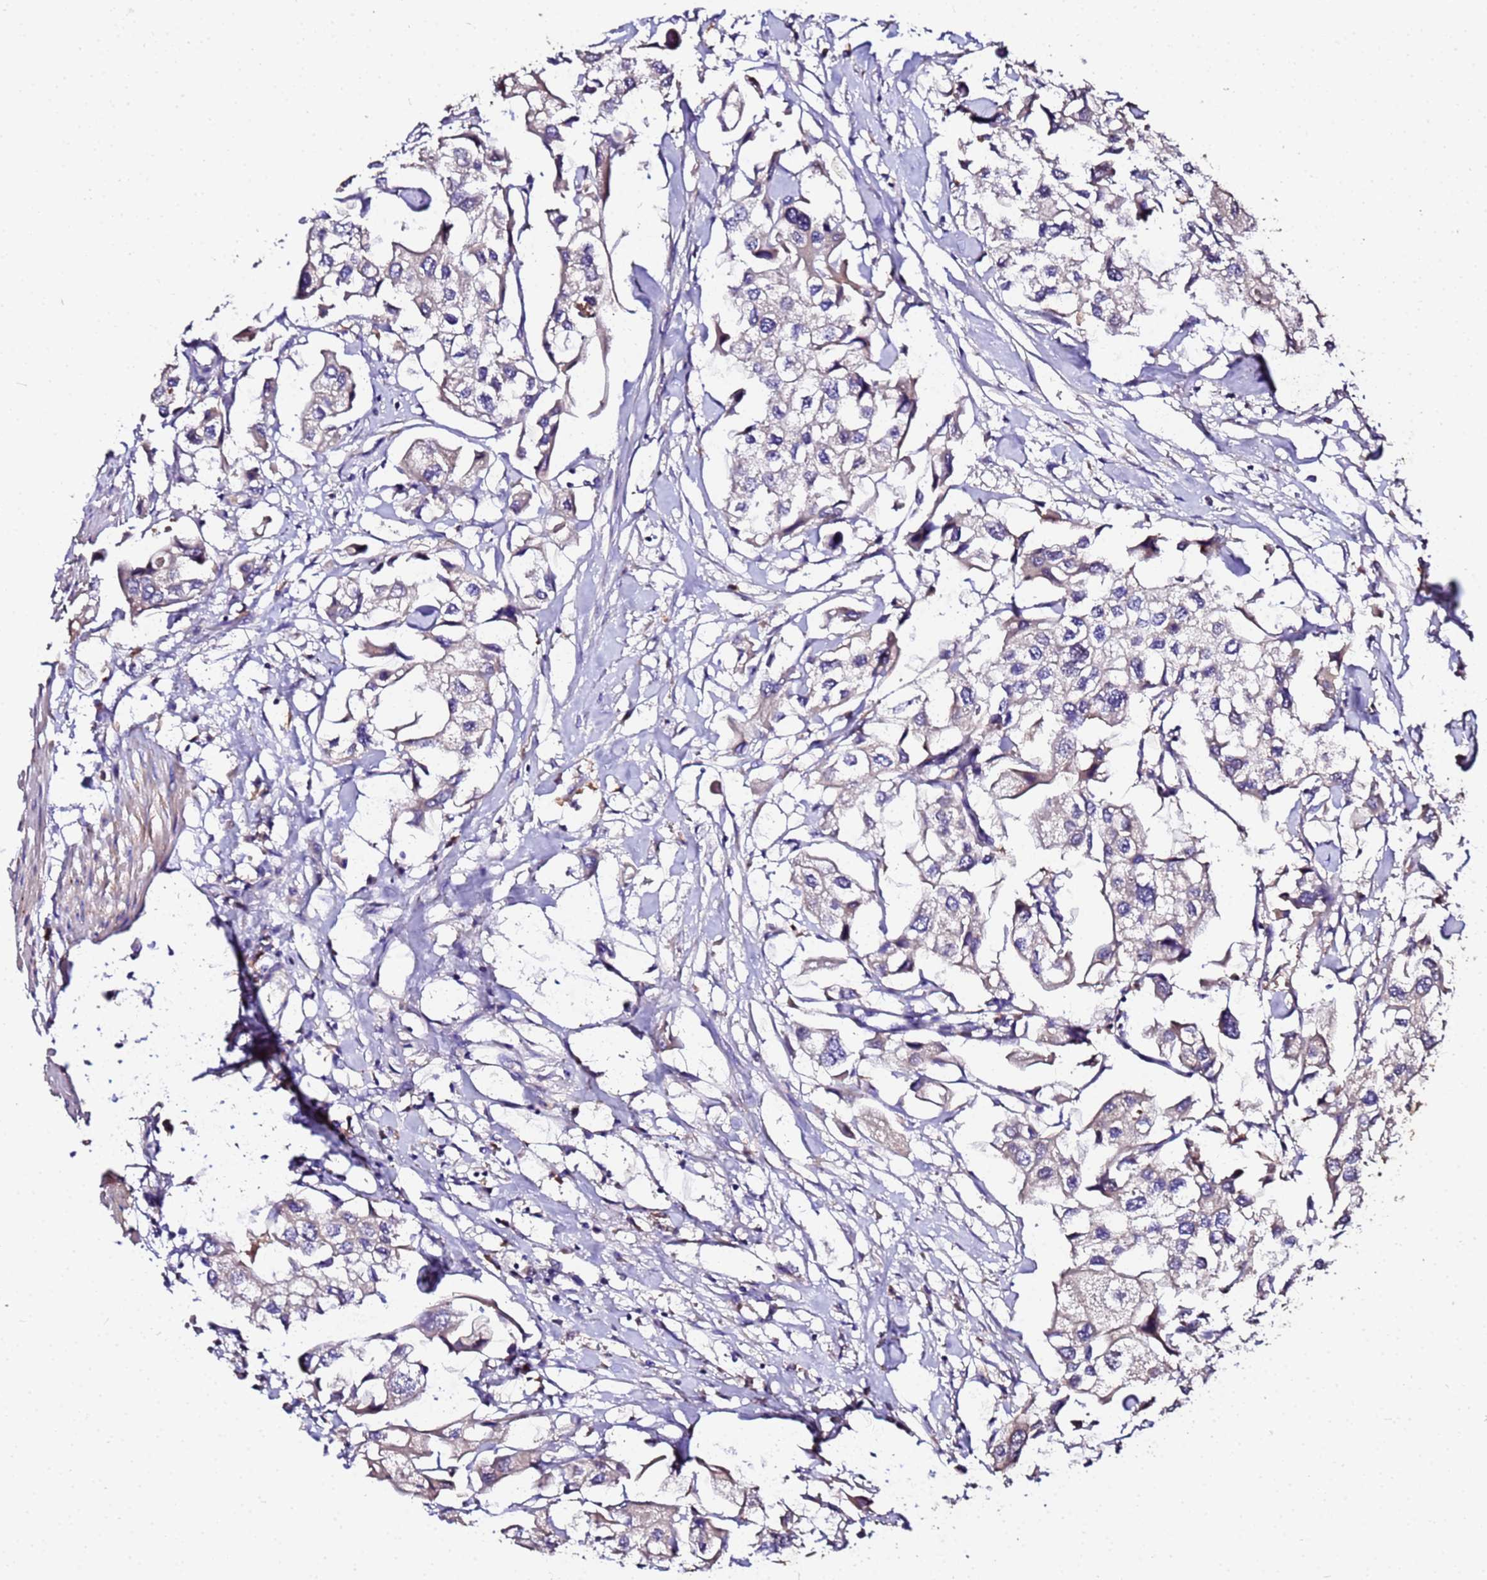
{"staining": {"intensity": "negative", "quantity": "none", "location": "none"}, "tissue": "urothelial cancer", "cell_type": "Tumor cells", "image_type": "cancer", "snomed": [{"axis": "morphology", "description": "Urothelial carcinoma, High grade"}, {"axis": "topography", "description": "Urinary bladder"}], "caption": "High magnification brightfield microscopy of urothelial cancer stained with DAB (3,3'-diaminobenzidine) (brown) and counterstained with hematoxylin (blue): tumor cells show no significant expression.", "gene": "MTERF1", "patient": {"sex": "male", "age": 64}}